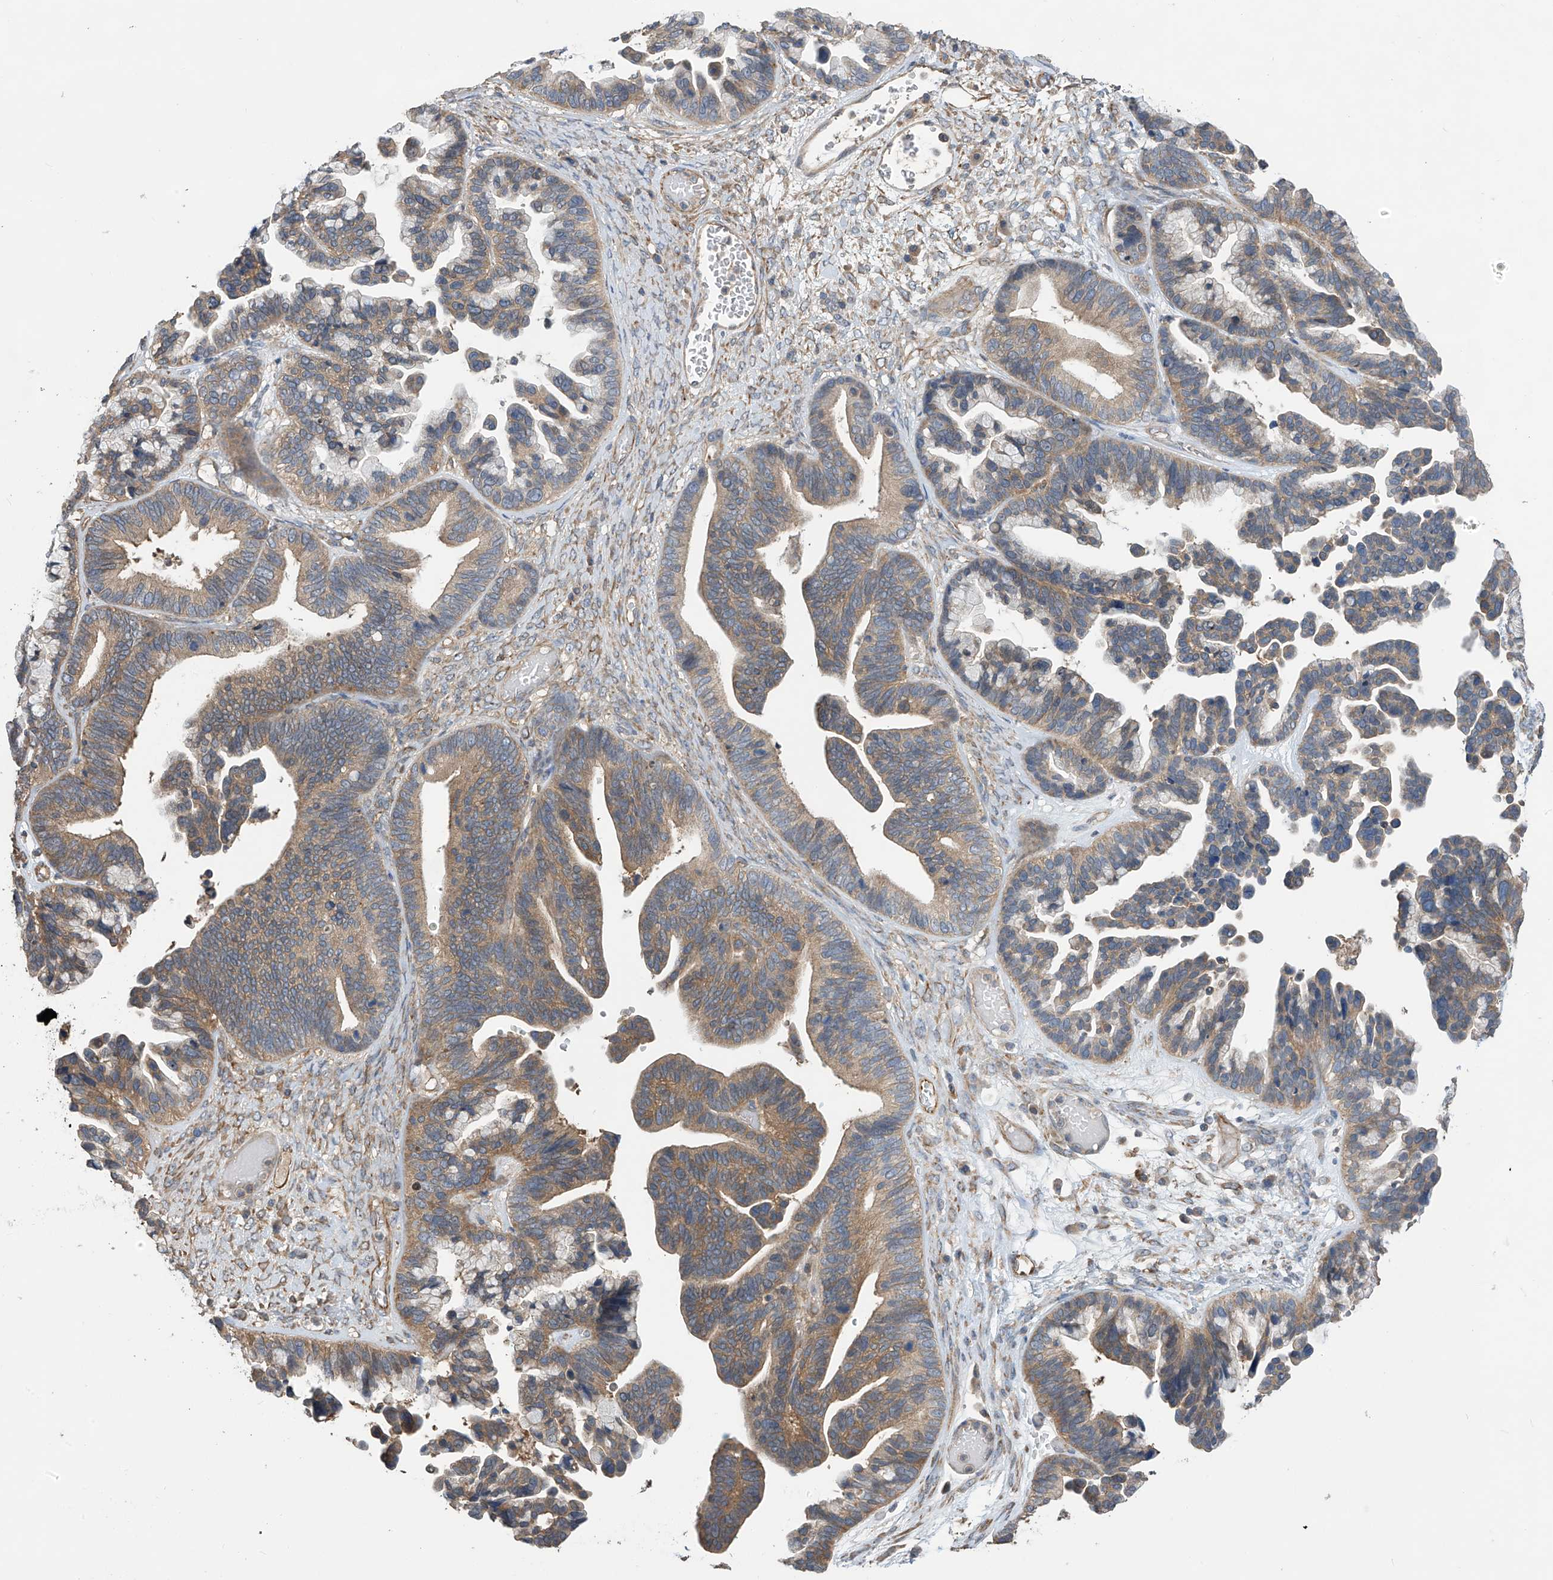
{"staining": {"intensity": "moderate", "quantity": ">75%", "location": "cytoplasmic/membranous"}, "tissue": "ovarian cancer", "cell_type": "Tumor cells", "image_type": "cancer", "snomed": [{"axis": "morphology", "description": "Cystadenocarcinoma, serous, NOS"}, {"axis": "topography", "description": "Ovary"}], "caption": "Moderate cytoplasmic/membranous staining for a protein is identified in approximately >75% of tumor cells of ovarian serous cystadenocarcinoma using immunohistochemistry.", "gene": "PHACTR4", "patient": {"sex": "female", "age": 56}}